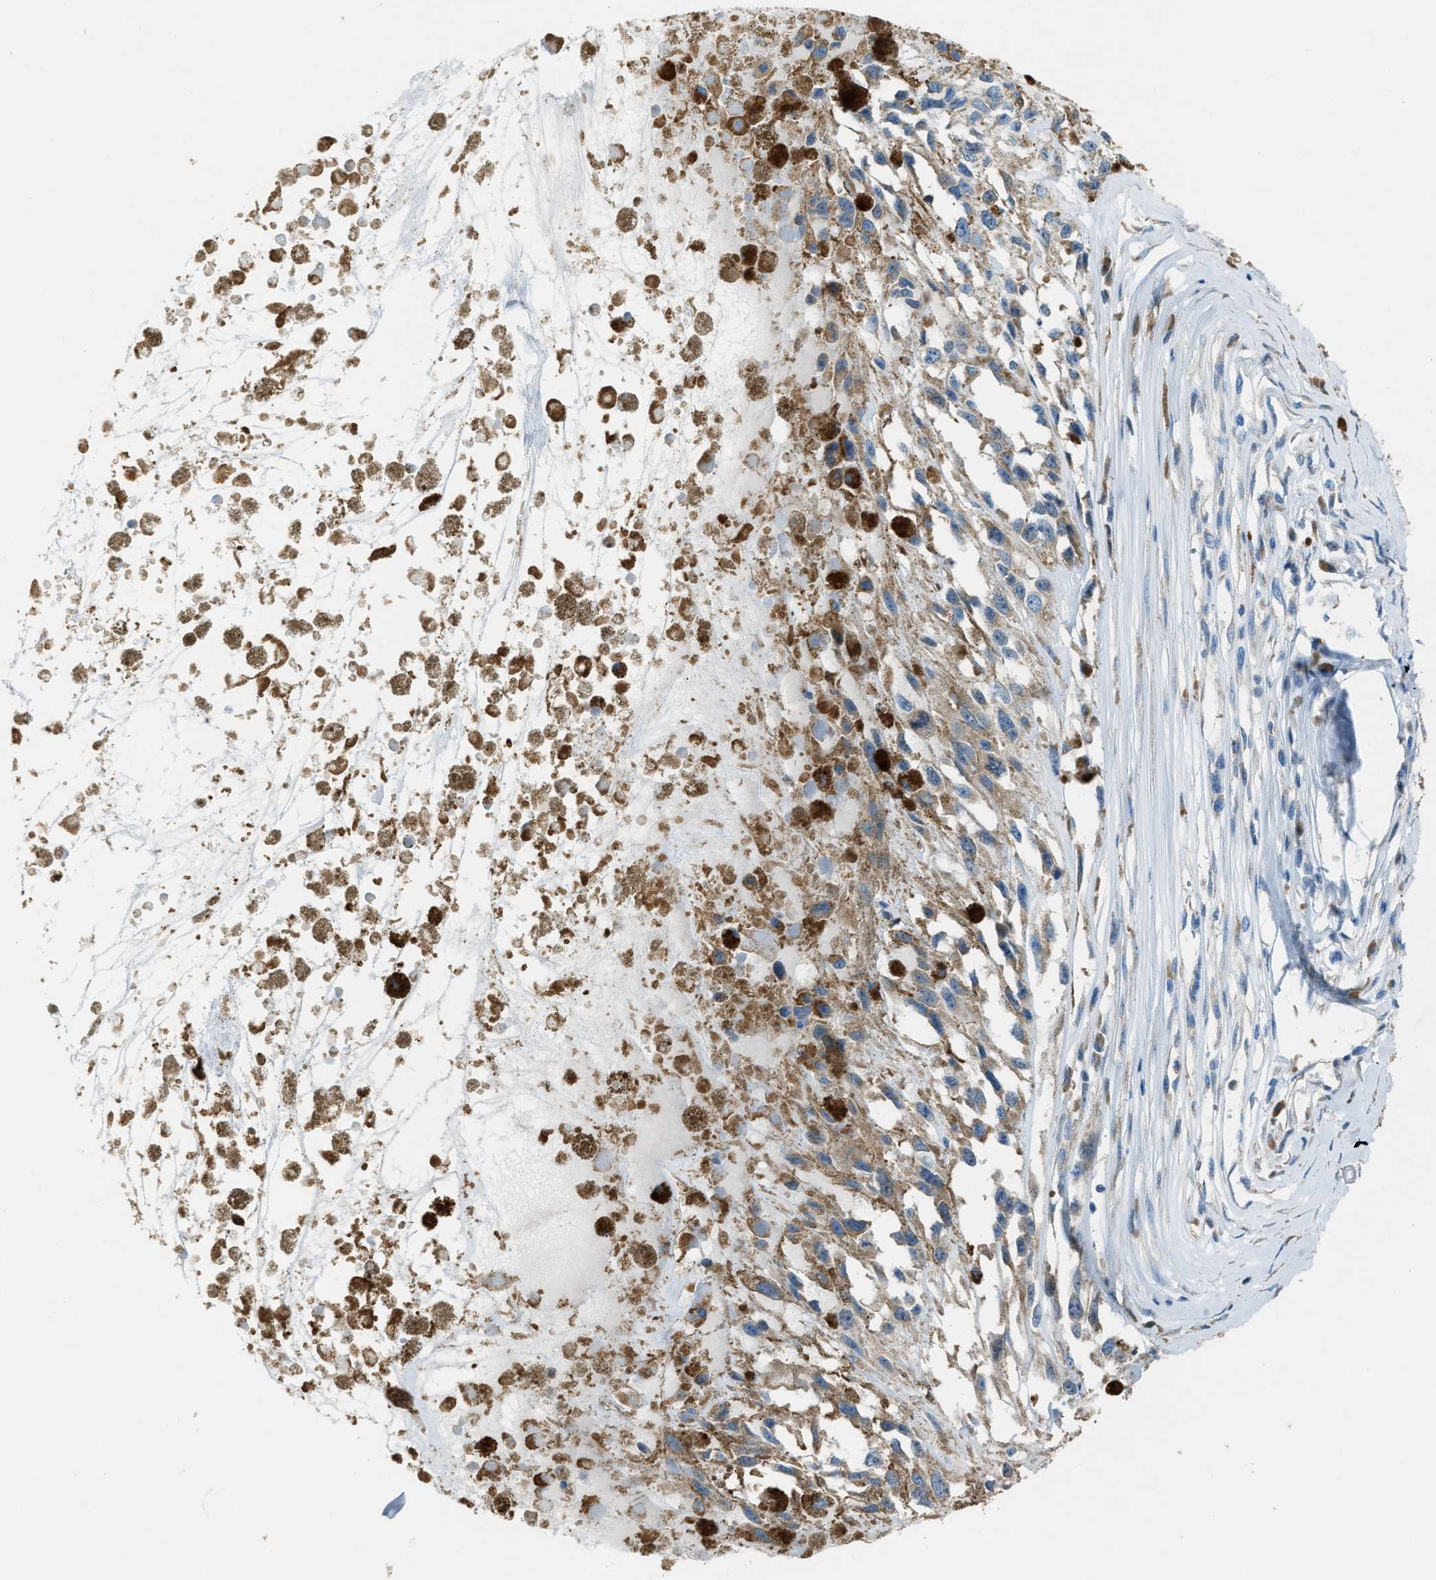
{"staining": {"intensity": "weak", "quantity": ">75%", "location": "cytoplasmic/membranous"}, "tissue": "melanoma", "cell_type": "Tumor cells", "image_type": "cancer", "snomed": [{"axis": "morphology", "description": "Malignant melanoma, Metastatic site"}, {"axis": "topography", "description": "Lymph node"}], "caption": "High-magnification brightfield microscopy of melanoma stained with DAB (brown) and counterstained with hematoxylin (blue). tumor cells exhibit weak cytoplasmic/membranous expression is present in approximately>75% of cells.", "gene": "SLC25A11", "patient": {"sex": "male", "age": 59}}